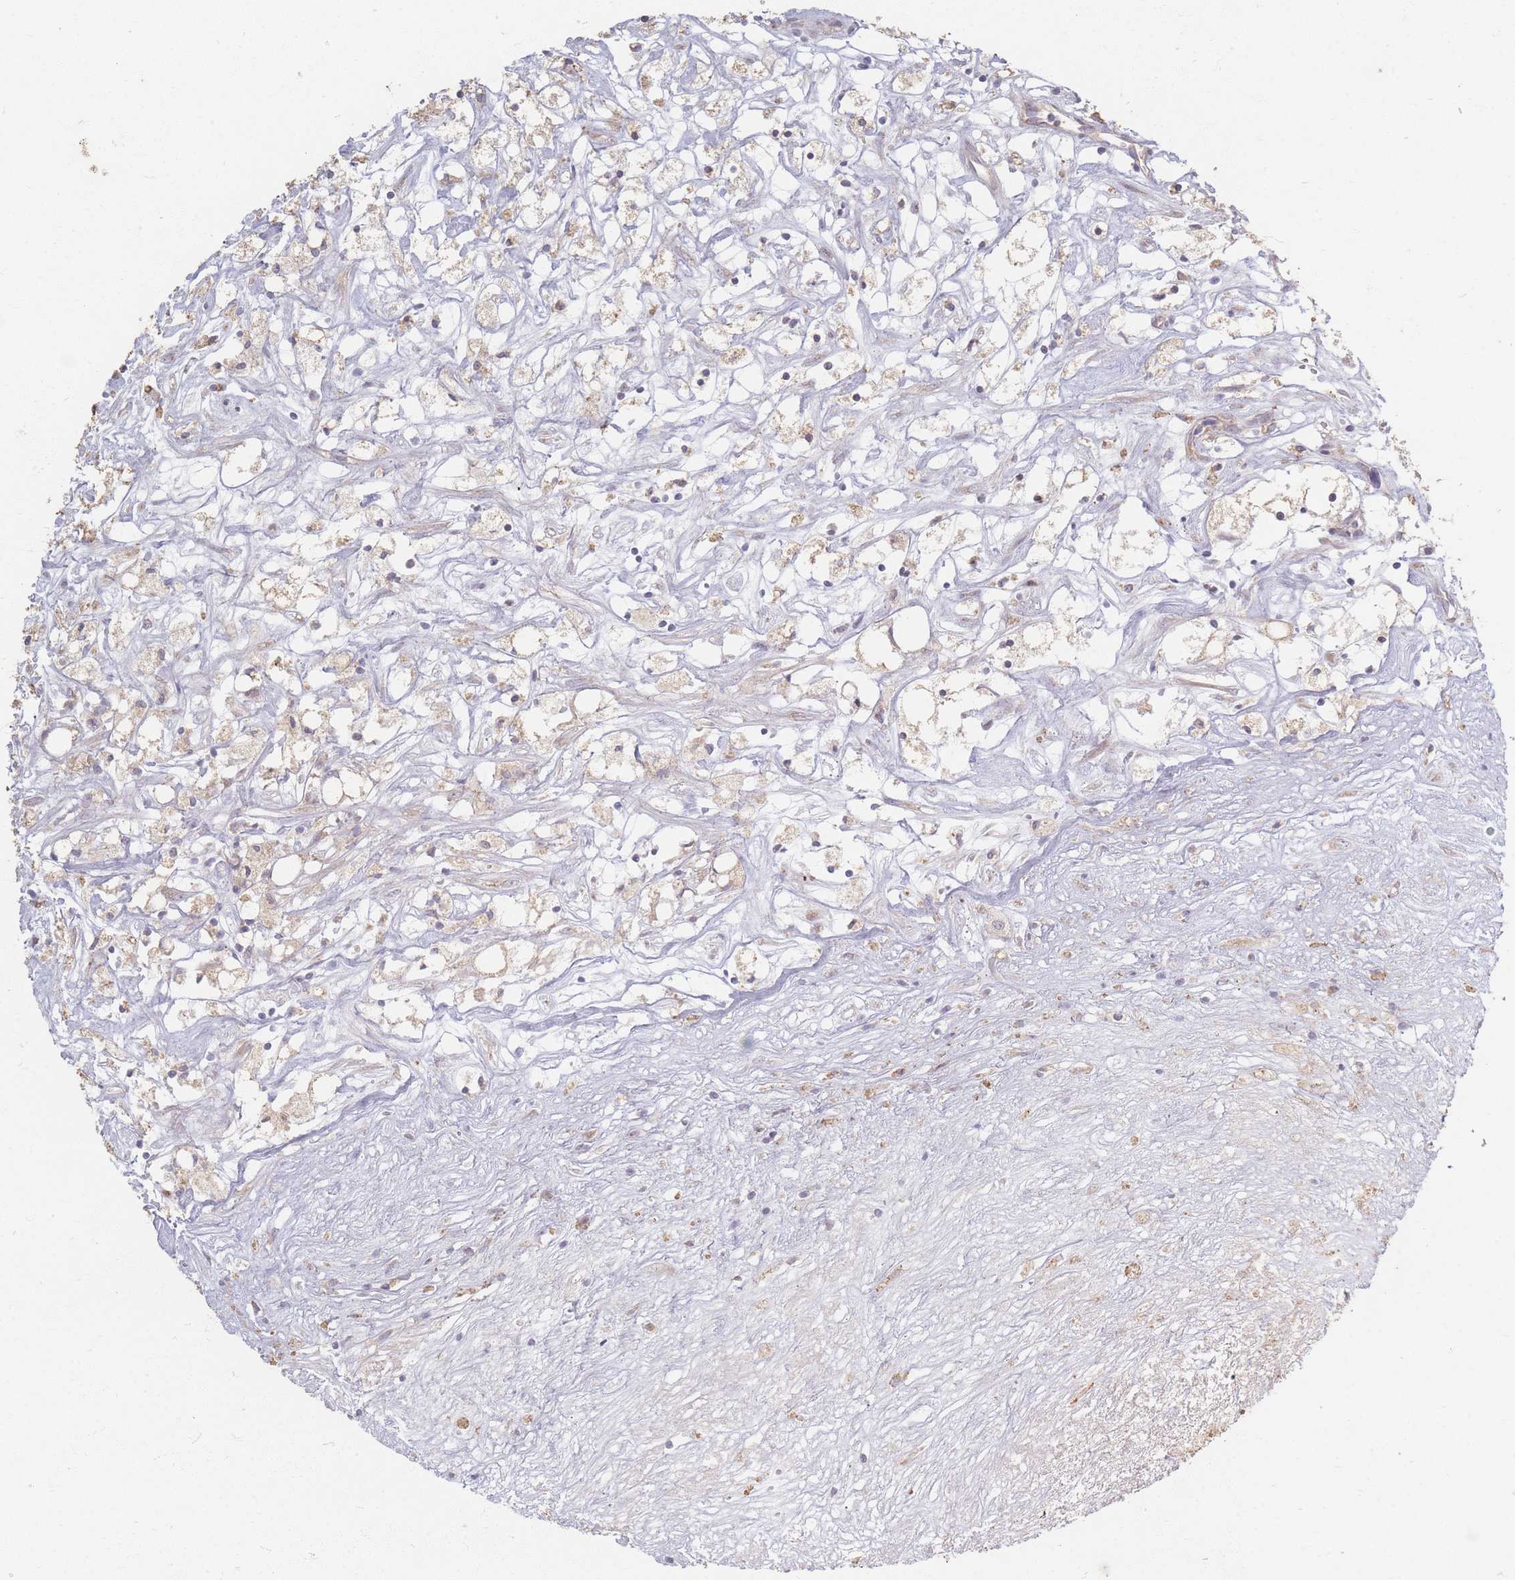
{"staining": {"intensity": "weak", "quantity": "<25%", "location": "cytoplasmic/membranous"}, "tissue": "renal cancer", "cell_type": "Tumor cells", "image_type": "cancer", "snomed": [{"axis": "morphology", "description": "Adenocarcinoma, NOS"}, {"axis": "topography", "description": "Kidney"}], "caption": "Immunohistochemistry (IHC) of human renal adenocarcinoma exhibits no staining in tumor cells.", "gene": "SMIM14", "patient": {"sex": "male", "age": 59}}